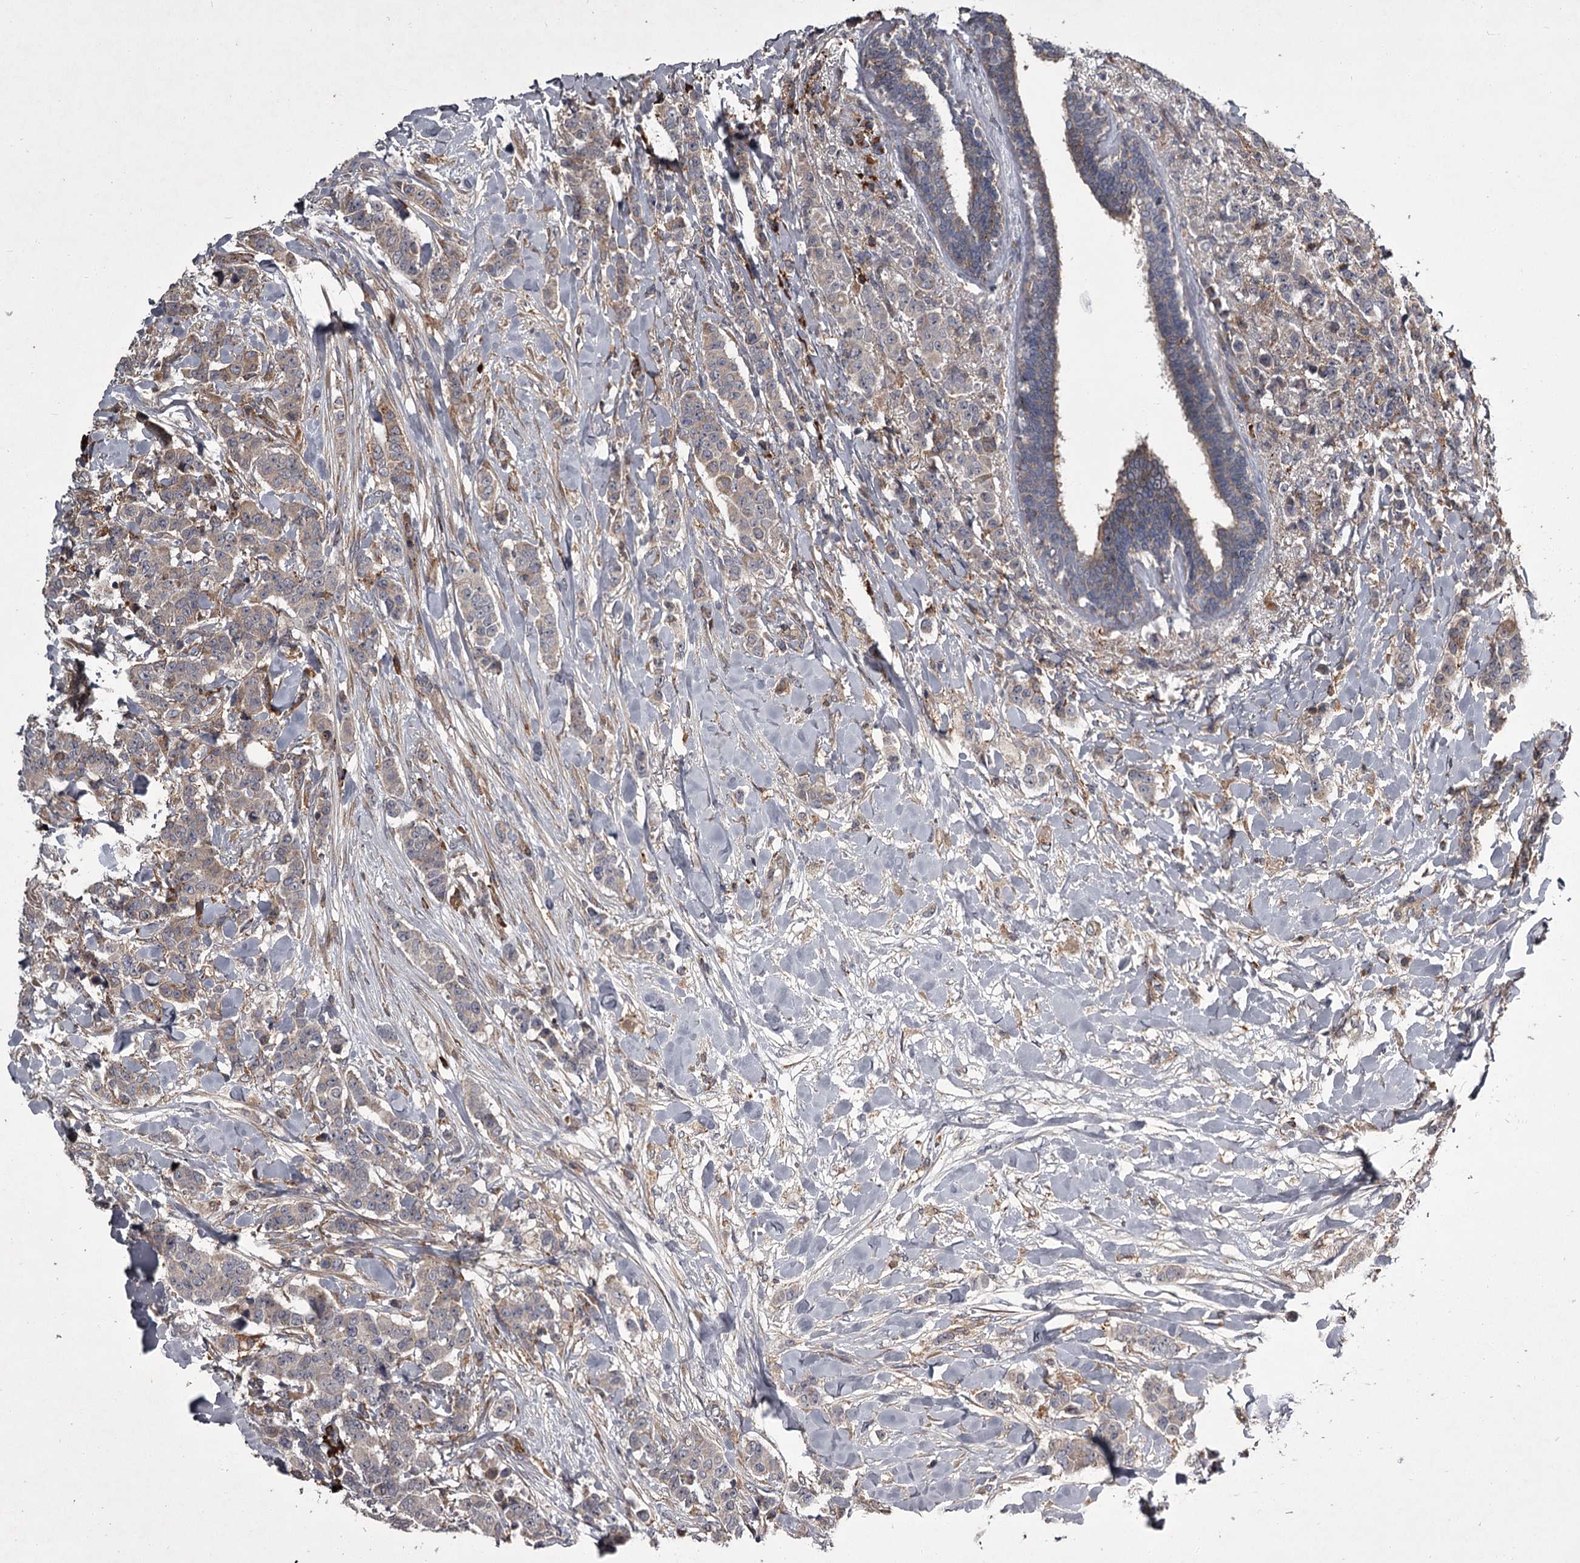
{"staining": {"intensity": "weak", "quantity": "<25%", "location": "cytoplasmic/membranous"}, "tissue": "breast cancer", "cell_type": "Tumor cells", "image_type": "cancer", "snomed": [{"axis": "morphology", "description": "Duct carcinoma"}, {"axis": "topography", "description": "Breast"}], "caption": "Tumor cells are negative for brown protein staining in infiltrating ductal carcinoma (breast).", "gene": "UNC93B1", "patient": {"sex": "female", "age": 40}}